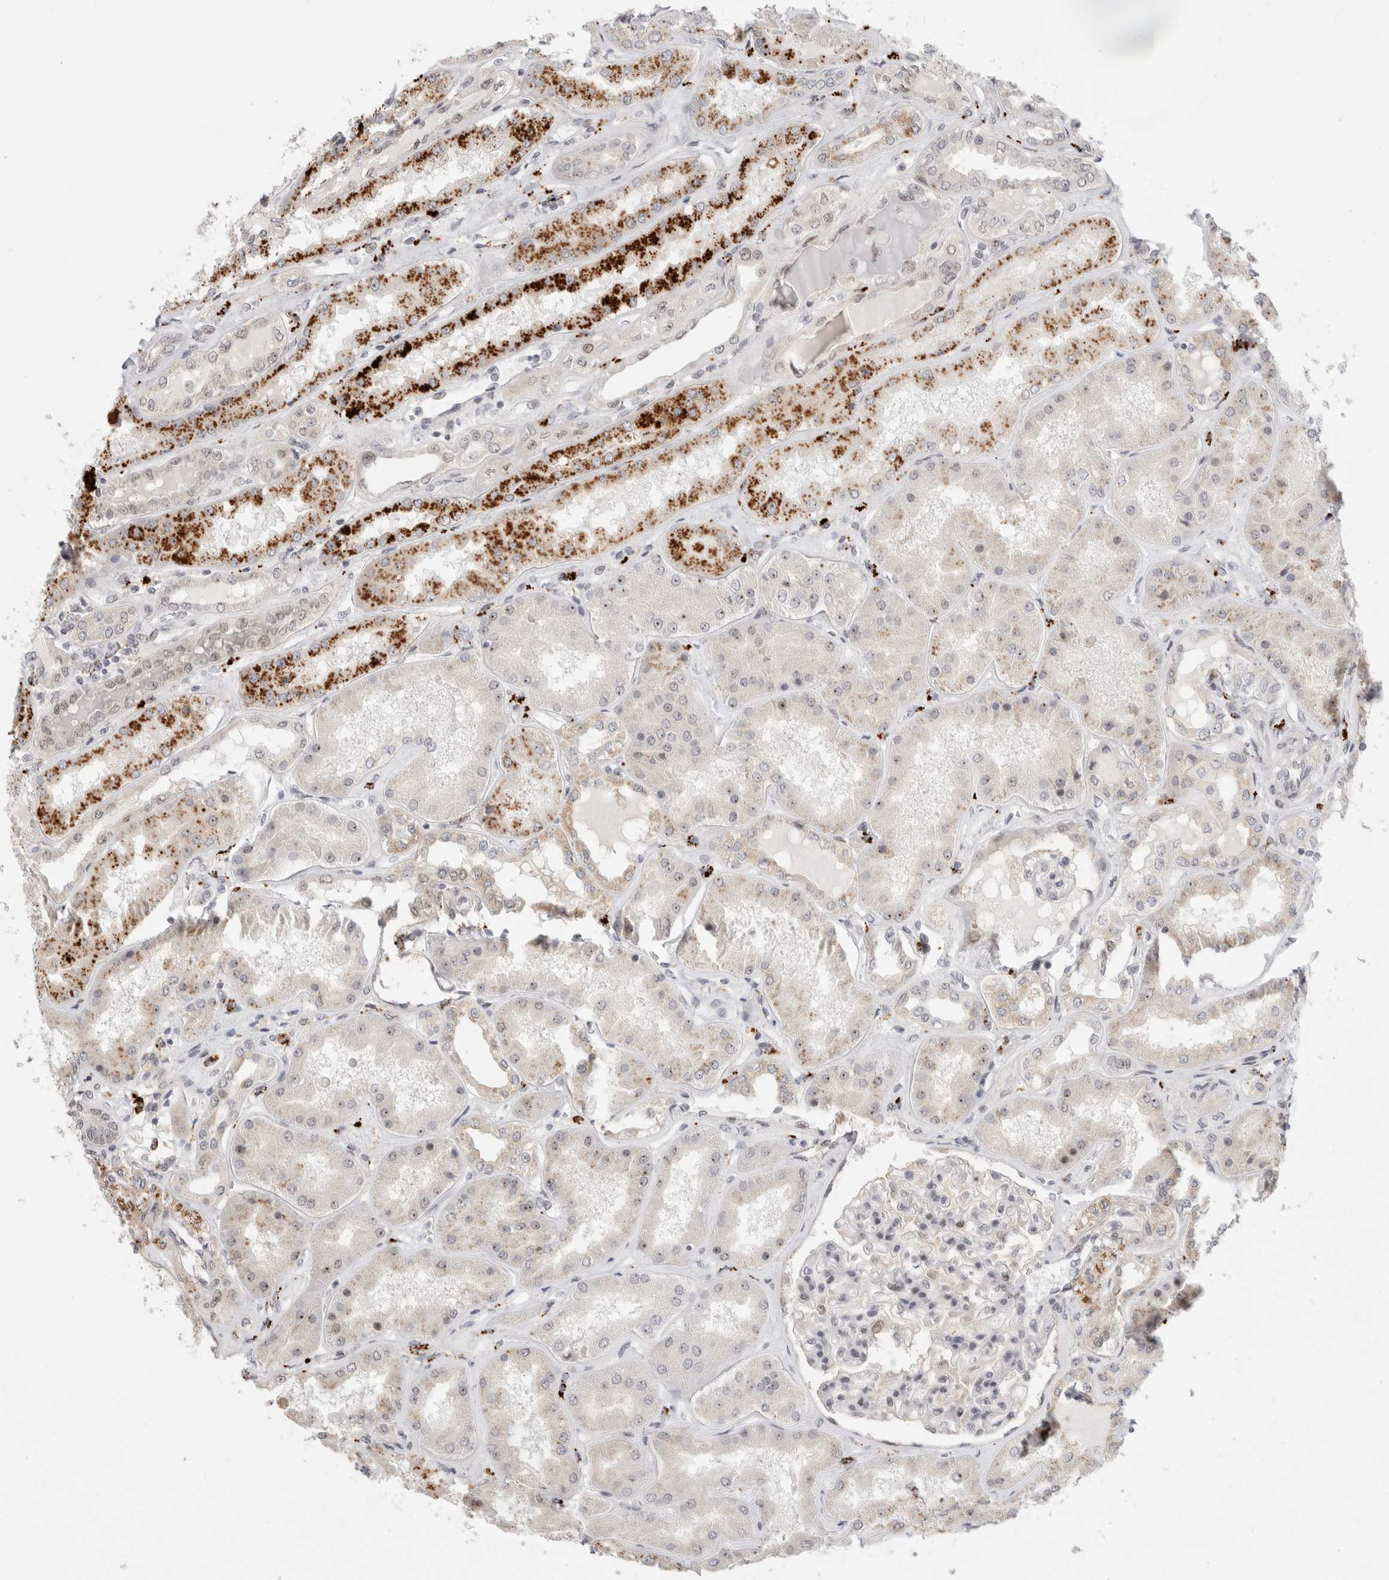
{"staining": {"intensity": "weak", "quantity": ">75%", "location": "nuclear"}, "tissue": "kidney", "cell_type": "Cells in glomeruli", "image_type": "normal", "snomed": [{"axis": "morphology", "description": "Normal tissue, NOS"}, {"axis": "topography", "description": "Kidney"}], "caption": "Immunohistochemistry (DAB) staining of normal kidney exhibits weak nuclear protein expression in approximately >75% of cells in glomeruli.", "gene": "SENP6", "patient": {"sex": "female", "age": 56}}